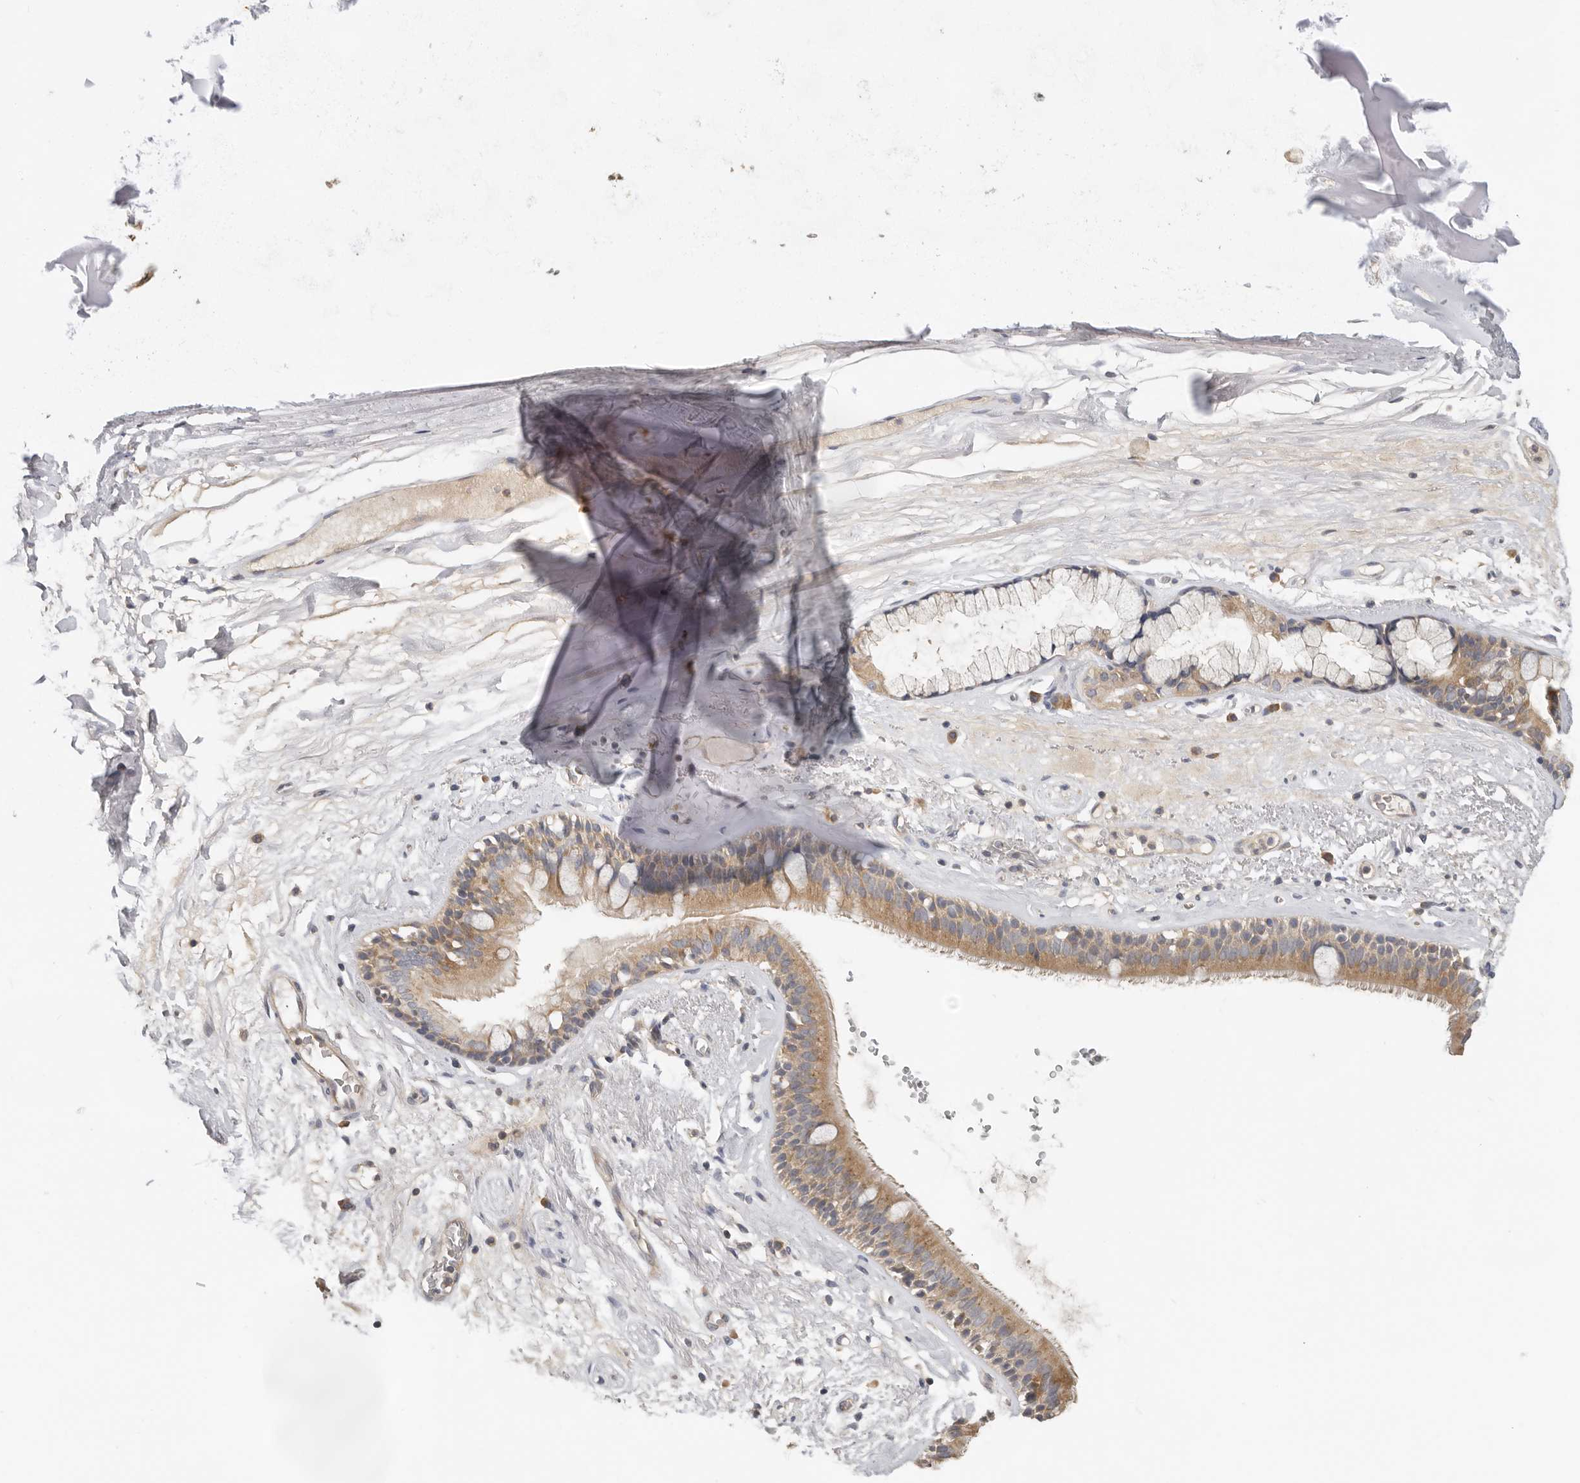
{"staining": {"intensity": "negative", "quantity": "none", "location": "none"}, "tissue": "adipose tissue", "cell_type": "Adipocytes", "image_type": "normal", "snomed": [{"axis": "morphology", "description": "Normal tissue, NOS"}, {"axis": "topography", "description": "Cartilage tissue"}], "caption": "Adipocytes show no significant protein expression in normal adipose tissue.", "gene": "PPP1R42", "patient": {"sex": "female", "age": 63}}